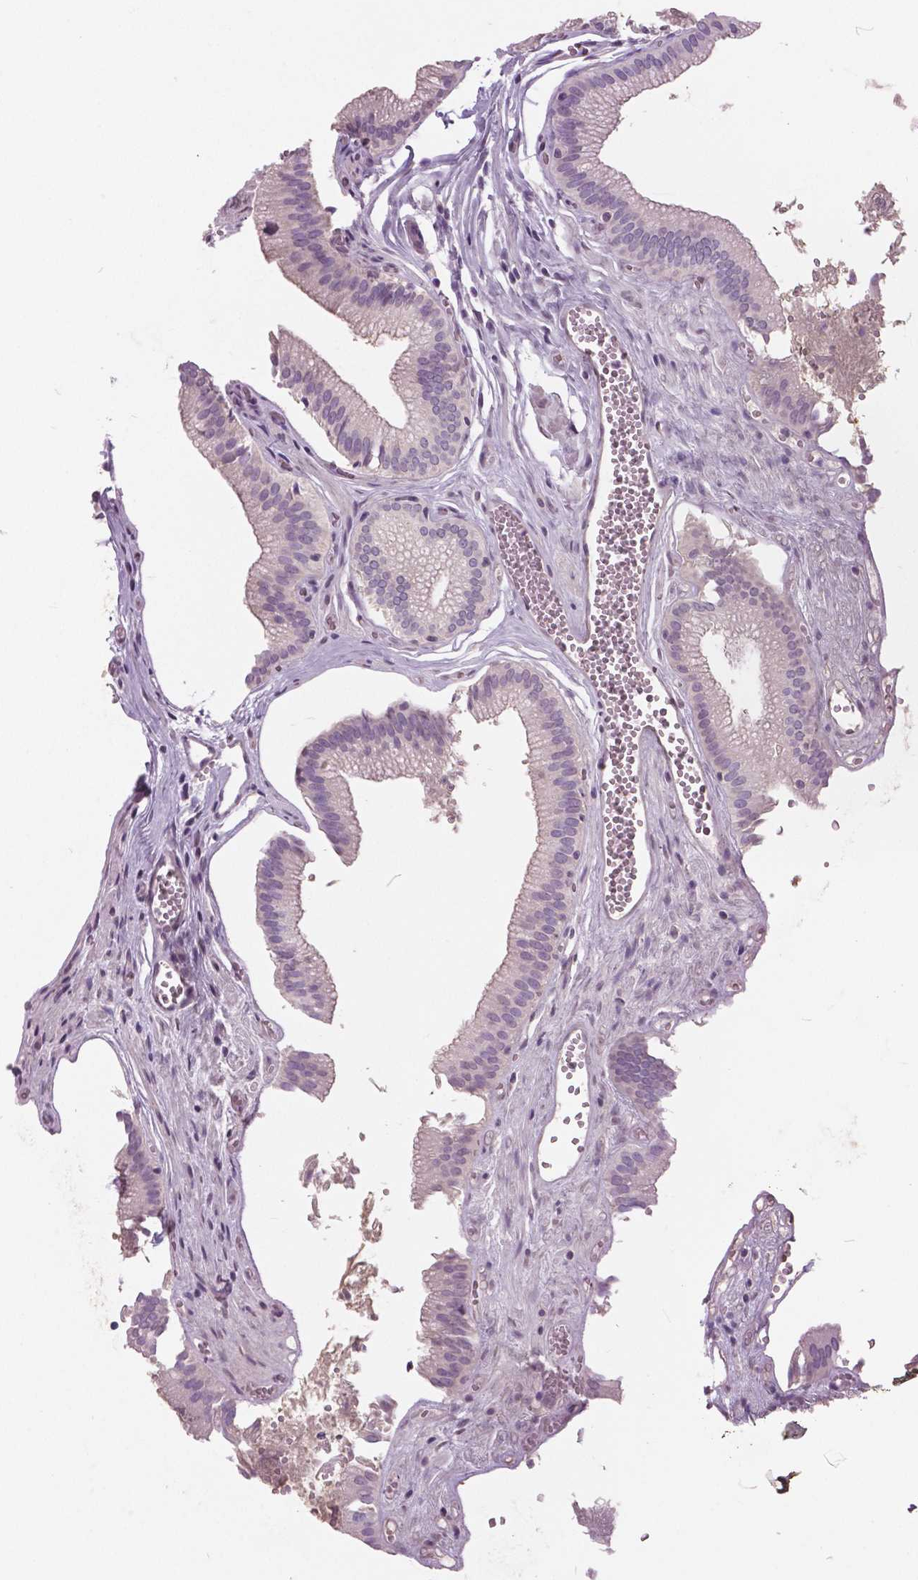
{"staining": {"intensity": "moderate", "quantity": "25%-75%", "location": "cytoplasmic/membranous"}, "tissue": "gallbladder", "cell_type": "Glandular cells", "image_type": "normal", "snomed": [{"axis": "morphology", "description": "Normal tissue, NOS"}, {"axis": "topography", "description": "Gallbladder"}, {"axis": "topography", "description": "Peripheral nerve tissue"}], "caption": "Brown immunohistochemical staining in benign gallbladder reveals moderate cytoplasmic/membranous positivity in approximately 25%-75% of glandular cells. Using DAB (brown) and hematoxylin (blue) stains, captured at high magnification using brightfield microscopy.", "gene": "GRIN2A", "patient": {"sex": "male", "age": 17}}